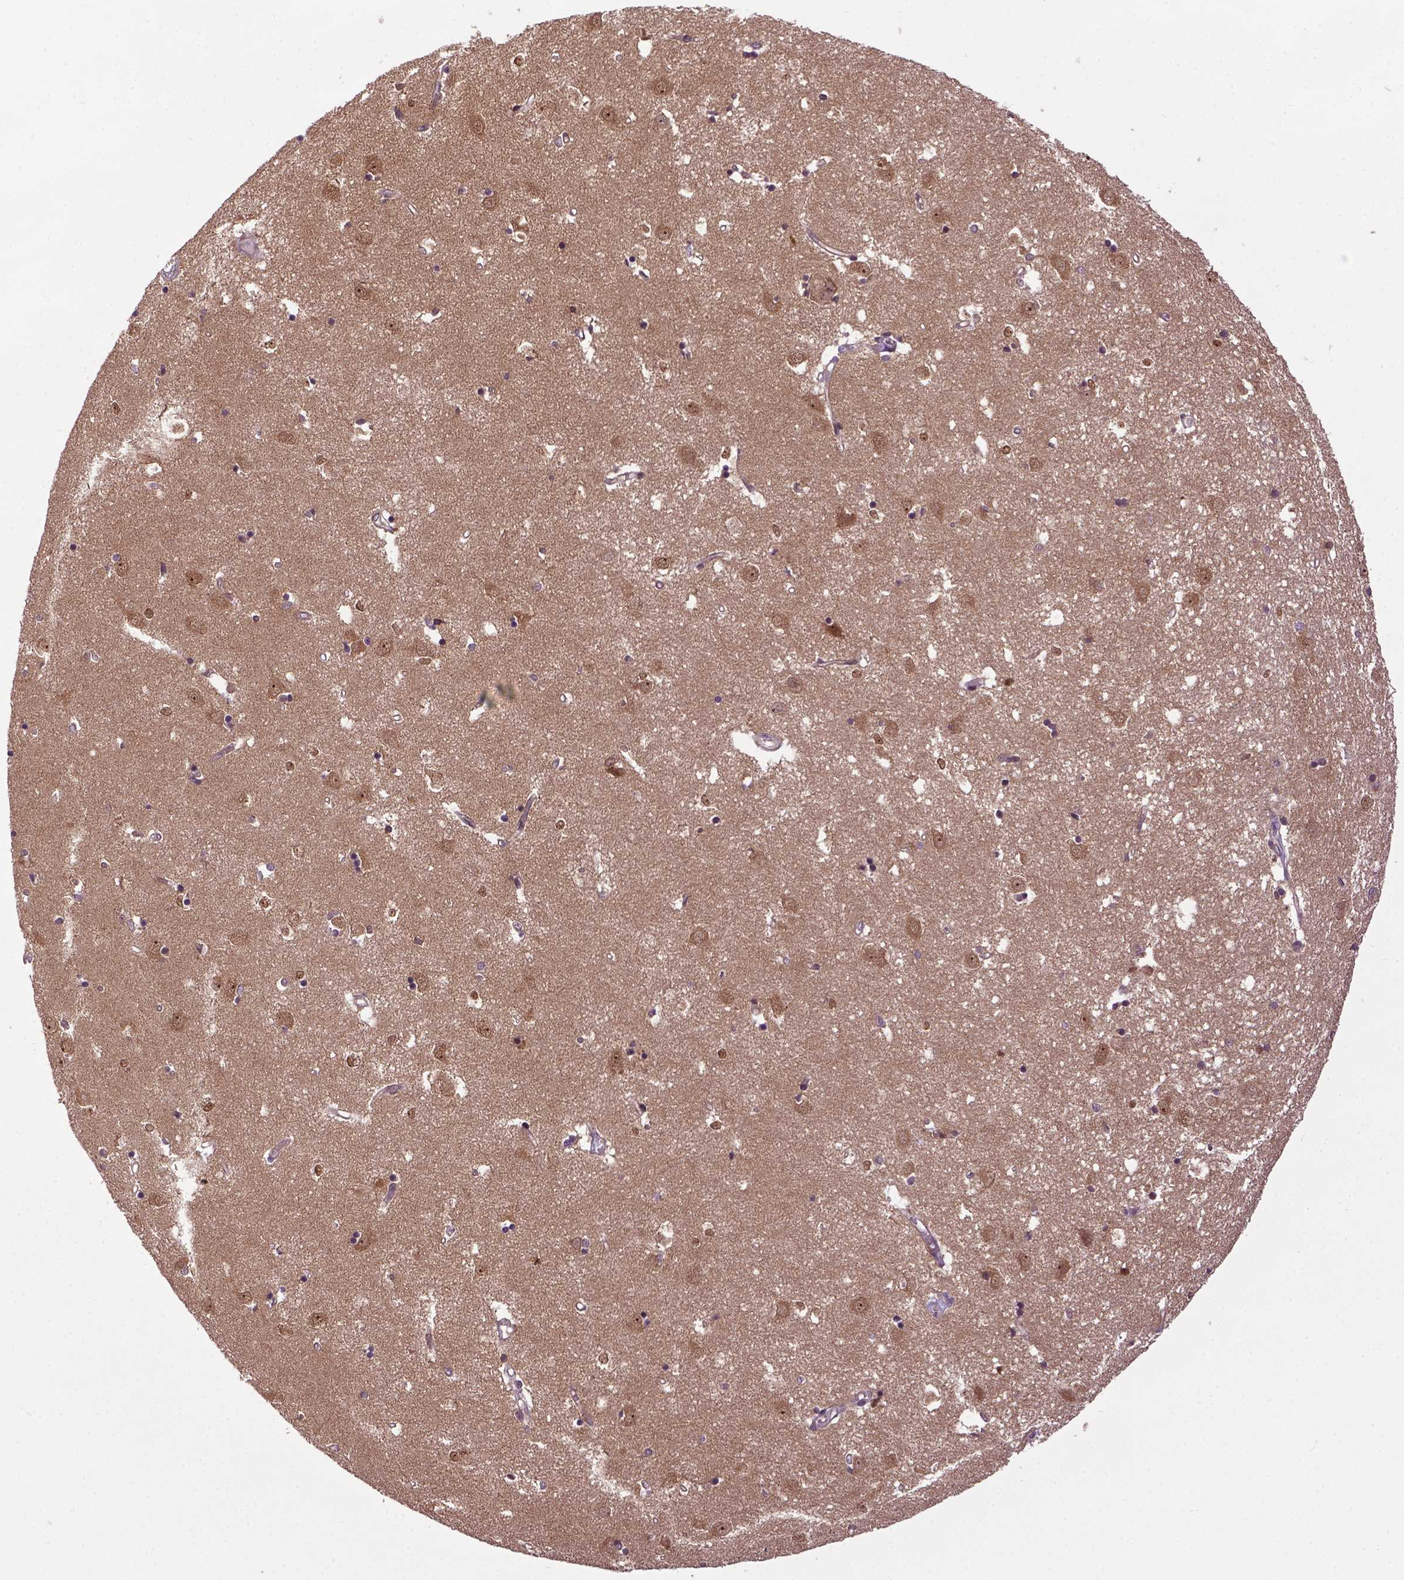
{"staining": {"intensity": "moderate", "quantity": "25%-75%", "location": "nuclear"}, "tissue": "caudate", "cell_type": "Glial cells", "image_type": "normal", "snomed": [{"axis": "morphology", "description": "Normal tissue, NOS"}, {"axis": "topography", "description": "Lateral ventricle wall"}], "caption": "Immunohistochemical staining of benign human caudate reveals medium levels of moderate nuclear positivity in approximately 25%-75% of glial cells.", "gene": "WDR48", "patient": {"sex": "male", "age": 54}}